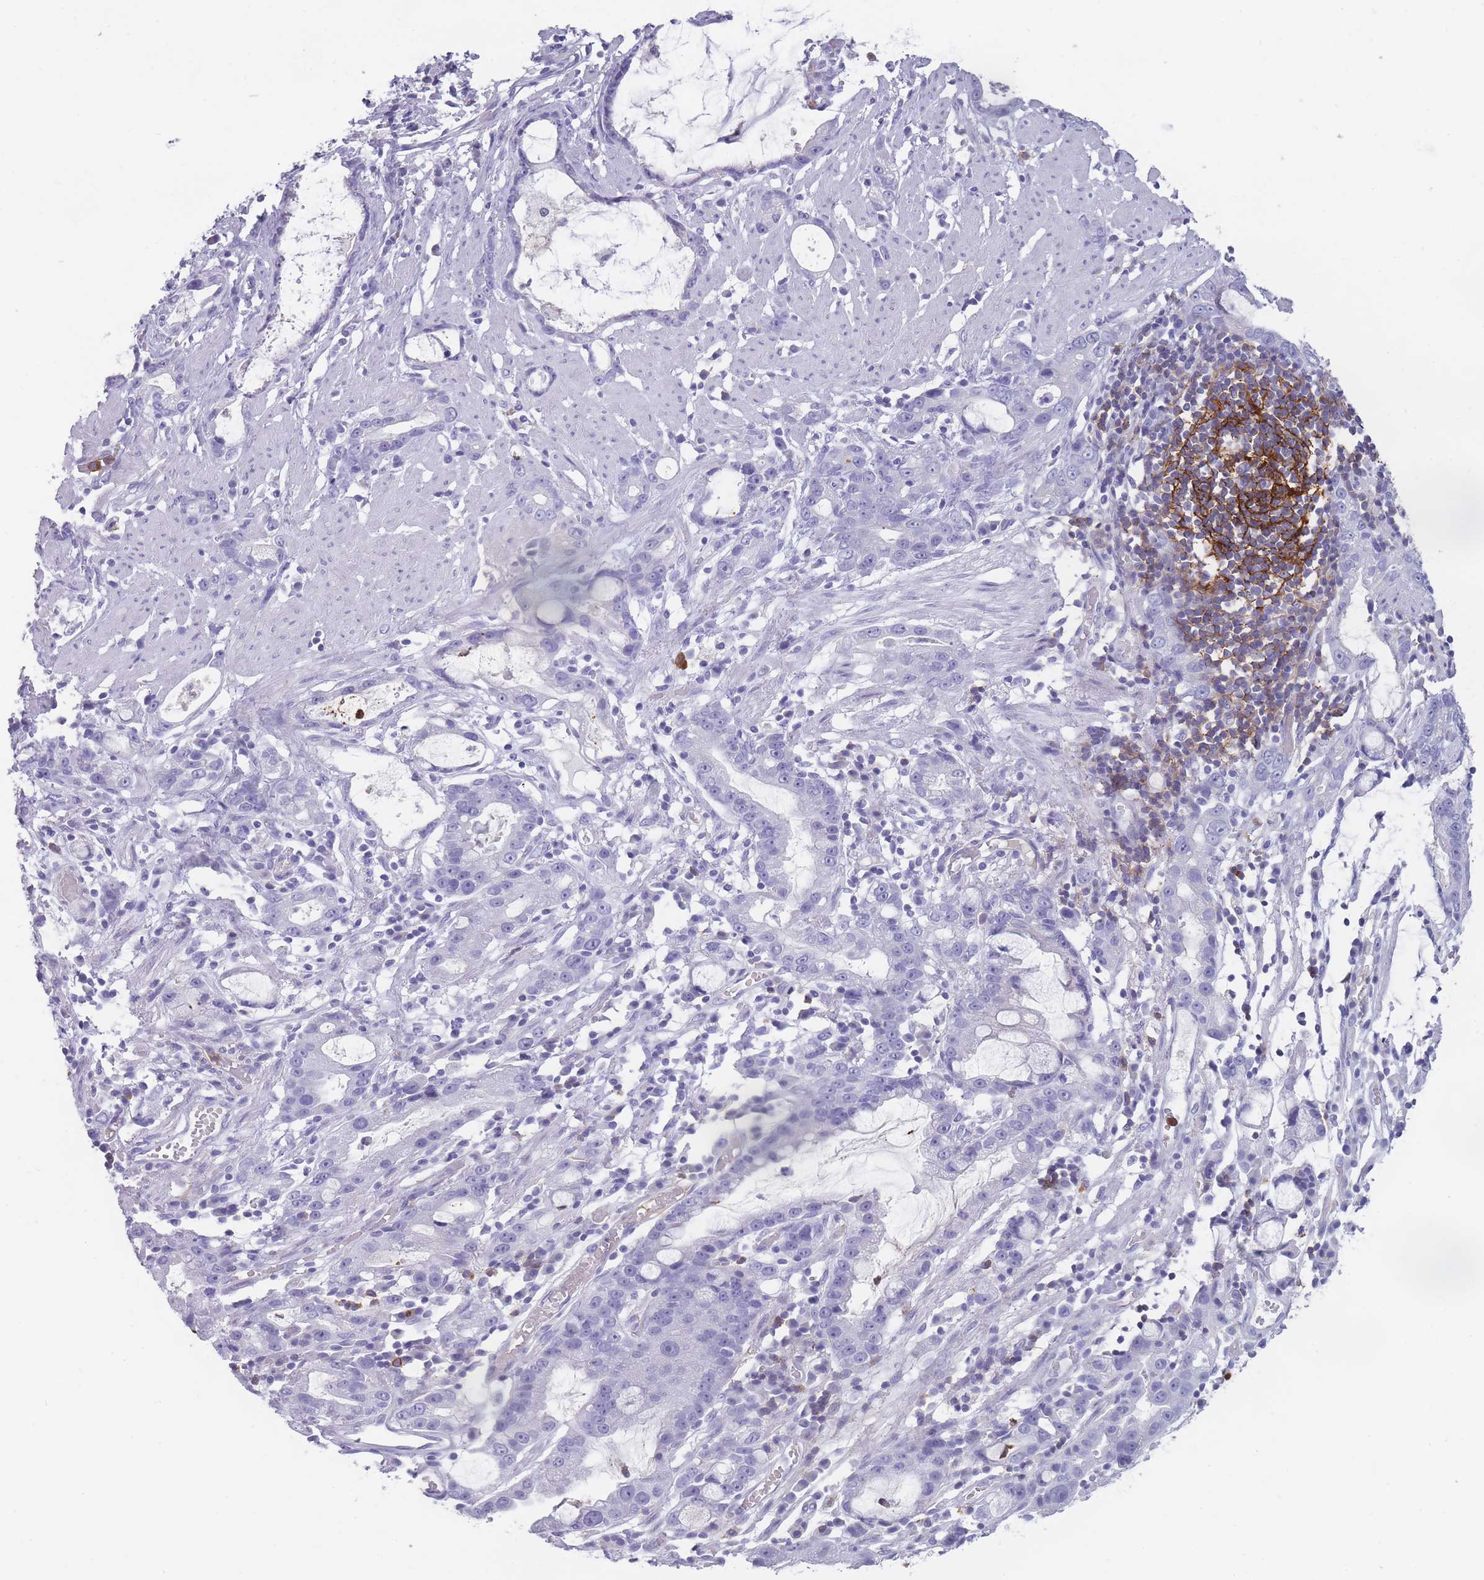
{"staining": {"intensity": "negative", "quantity": "none", "location": "none"}, "tissue": "stomach cancer", "cell_type": "Tumor cells", "image_type": "cancer", "snomed": [{"axis": "morphology", "description": "Adenocarcinoma, NOS"}, {"axis": "topography", "description": "Stomach"}], "caption": "Immunohistochemistry (IHC) of stomach cancer reveals no expression in tumor cells.", "gene": "CR1L", "patient": {"sex": "male", "age": 55}}